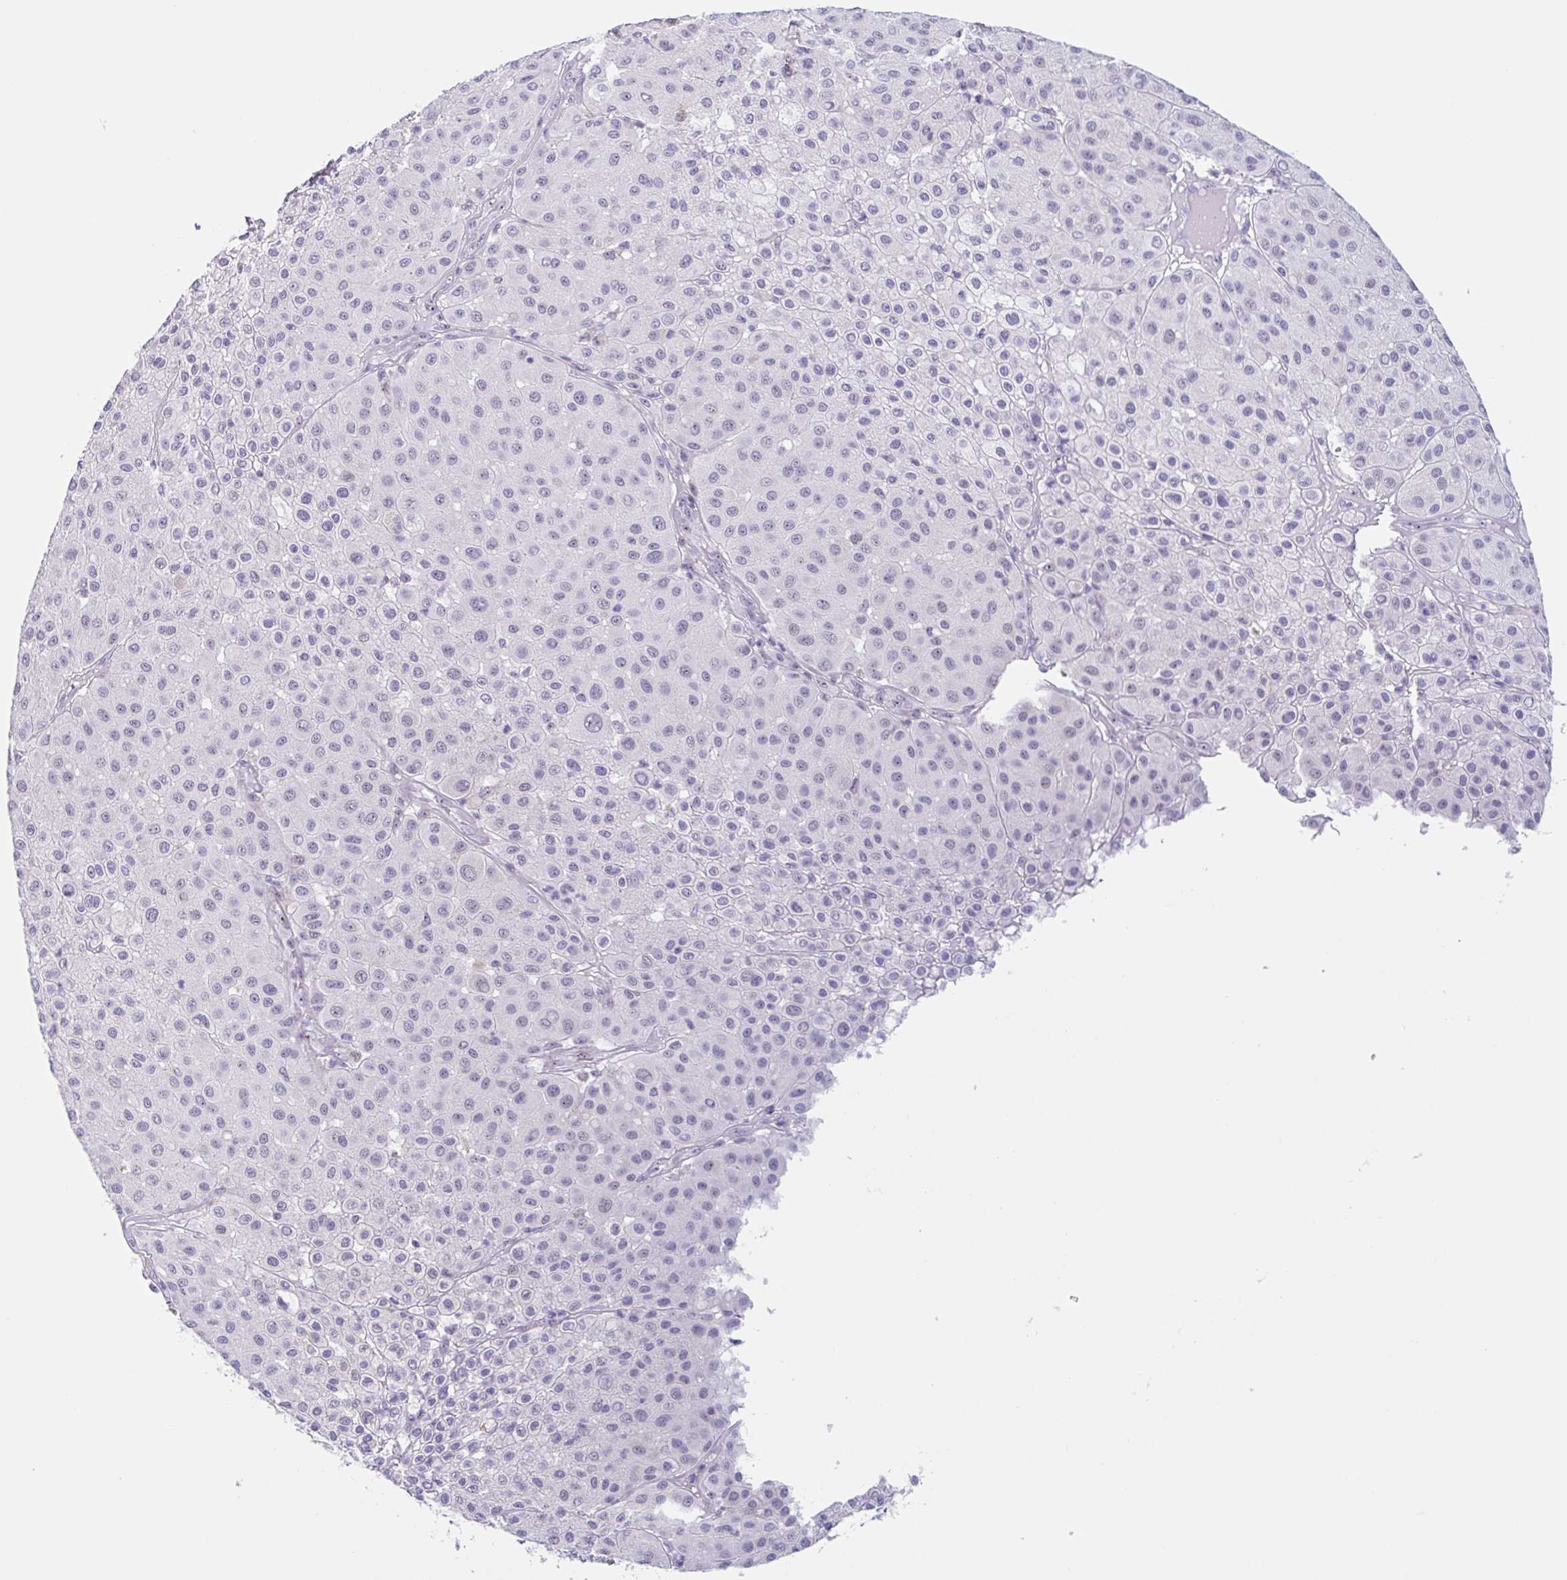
{"staining": {"intensity": "negative", "quantity": "none", "location": "none"}, "tissue": "melanoma", "cell_type": "Tumor cells", "image_type": "cancer", "snomed": [{"axis": "morphology", "description": "Malignant melanoma, Metastatic site"}, {"axis": "topography", "description": "Smooth muscle"}], "caption": "Immunohistochemical staining of melanoma demonstrates no significant positivity in tumor cells.", "gene": "LENG9", "patient": {"sex": "male", "age": 41}}